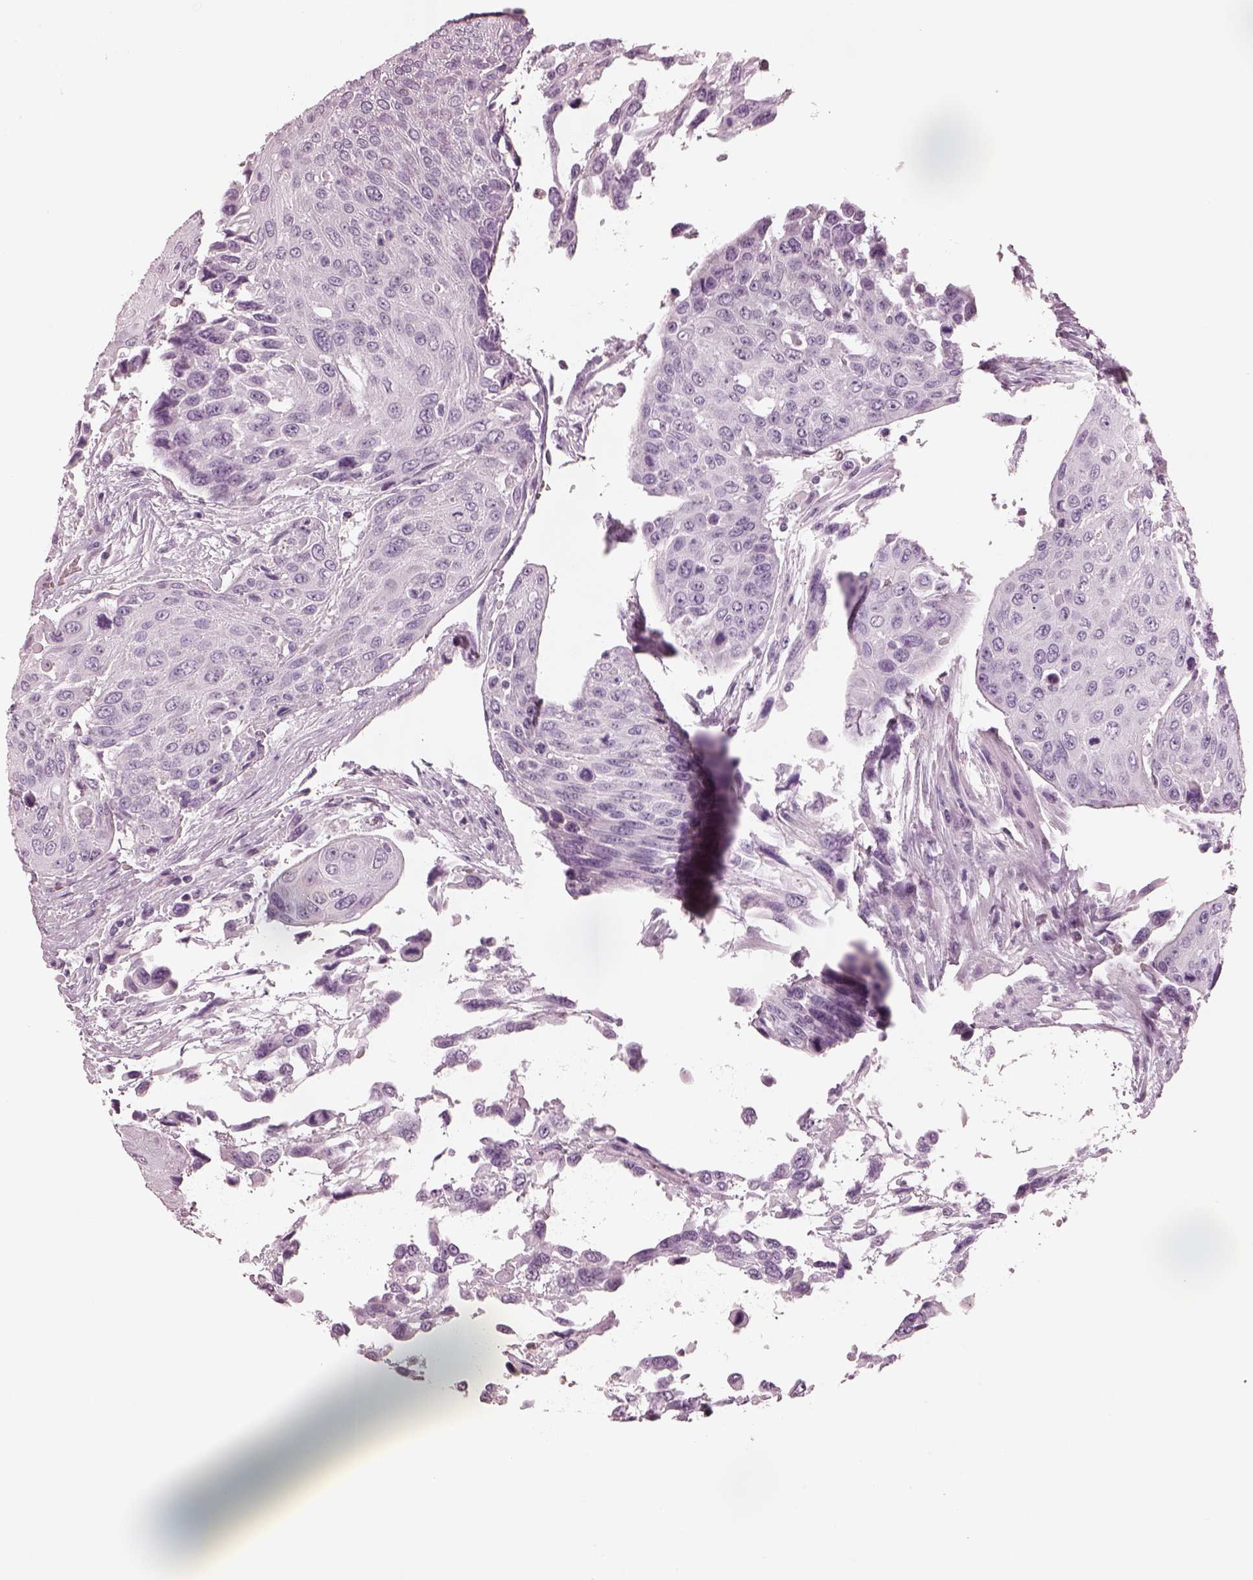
{"staining": {"intensity": "negative", "quantity": "none", "location": "none"}, "tissue": "urothelial cancer", "cell_type": "Tumor cells", "image_type": "cancer", "snomed": [{"axis": "morphology", "description": "Urothelial carcinoma, High grade"}, {"axis": "topography", "description": "Urinary bladder"}], "caption": "High-grade urothelial carcinoma stained for a protein using immunohistochemistry demonstrates no staining tumor cells.", "gene": "CSH1", "patient": {"sex": "female", "age": 70}}